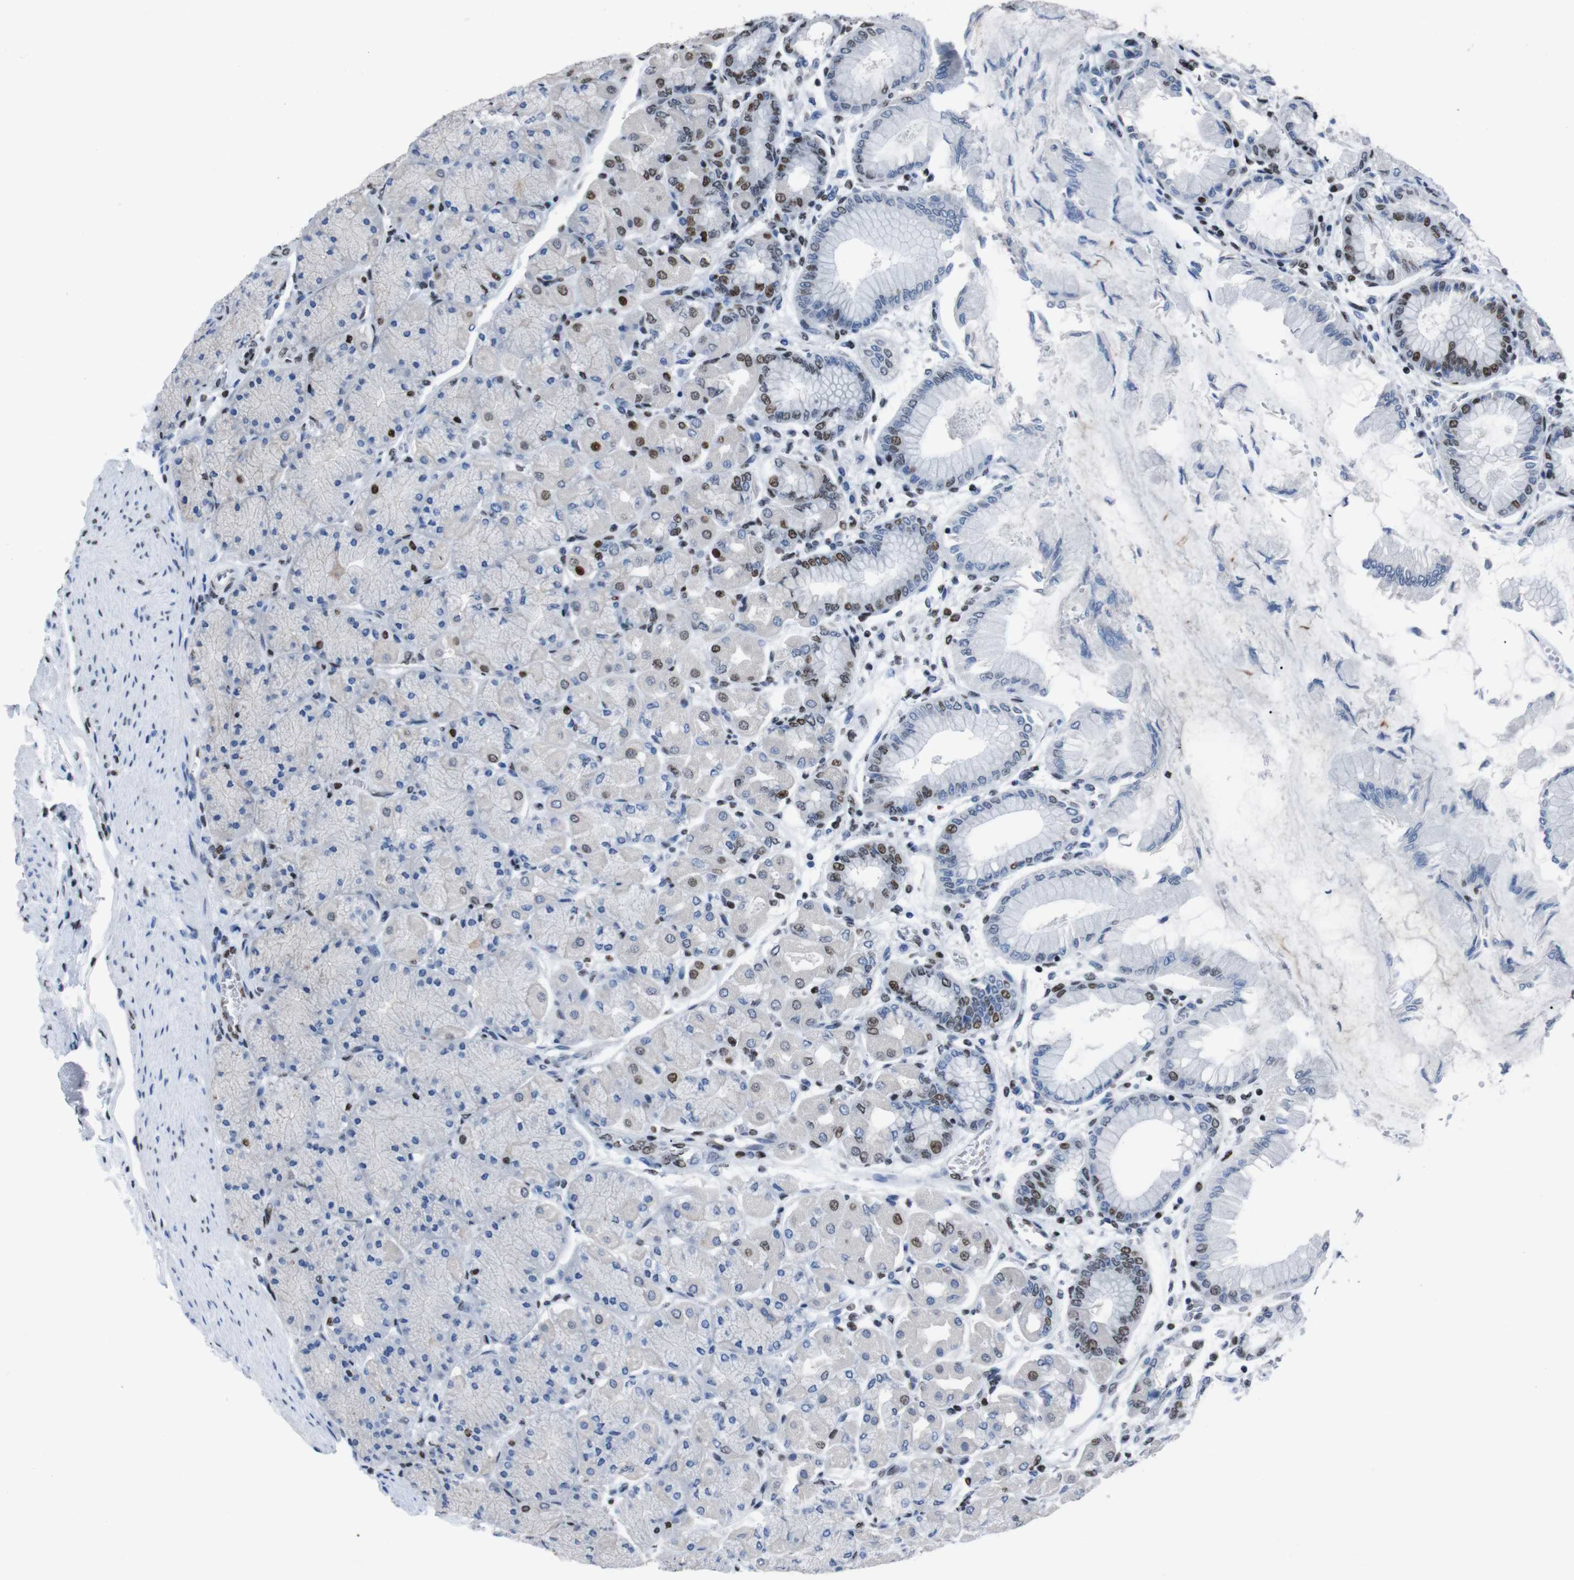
{"staining": {"intensity": "strong", "quantity": "25%-75%", "location": "nuclear"}, "tissue": "stomach", "cell_type": "Glandular cells", "image_type": "normal", "snomed": [{"axis": "morphology", "description": "Normal tissue, NOS"}, {"axis": "topography", "description": "Stomach, upper"}], "caption": "Stomach stained with a brown dye demonstrates strong nuclear positive staining in approximately 25%-75% of glandular cells.", "gene": "PIP4P2", "patient": {"sex": "female", "age": 56}}